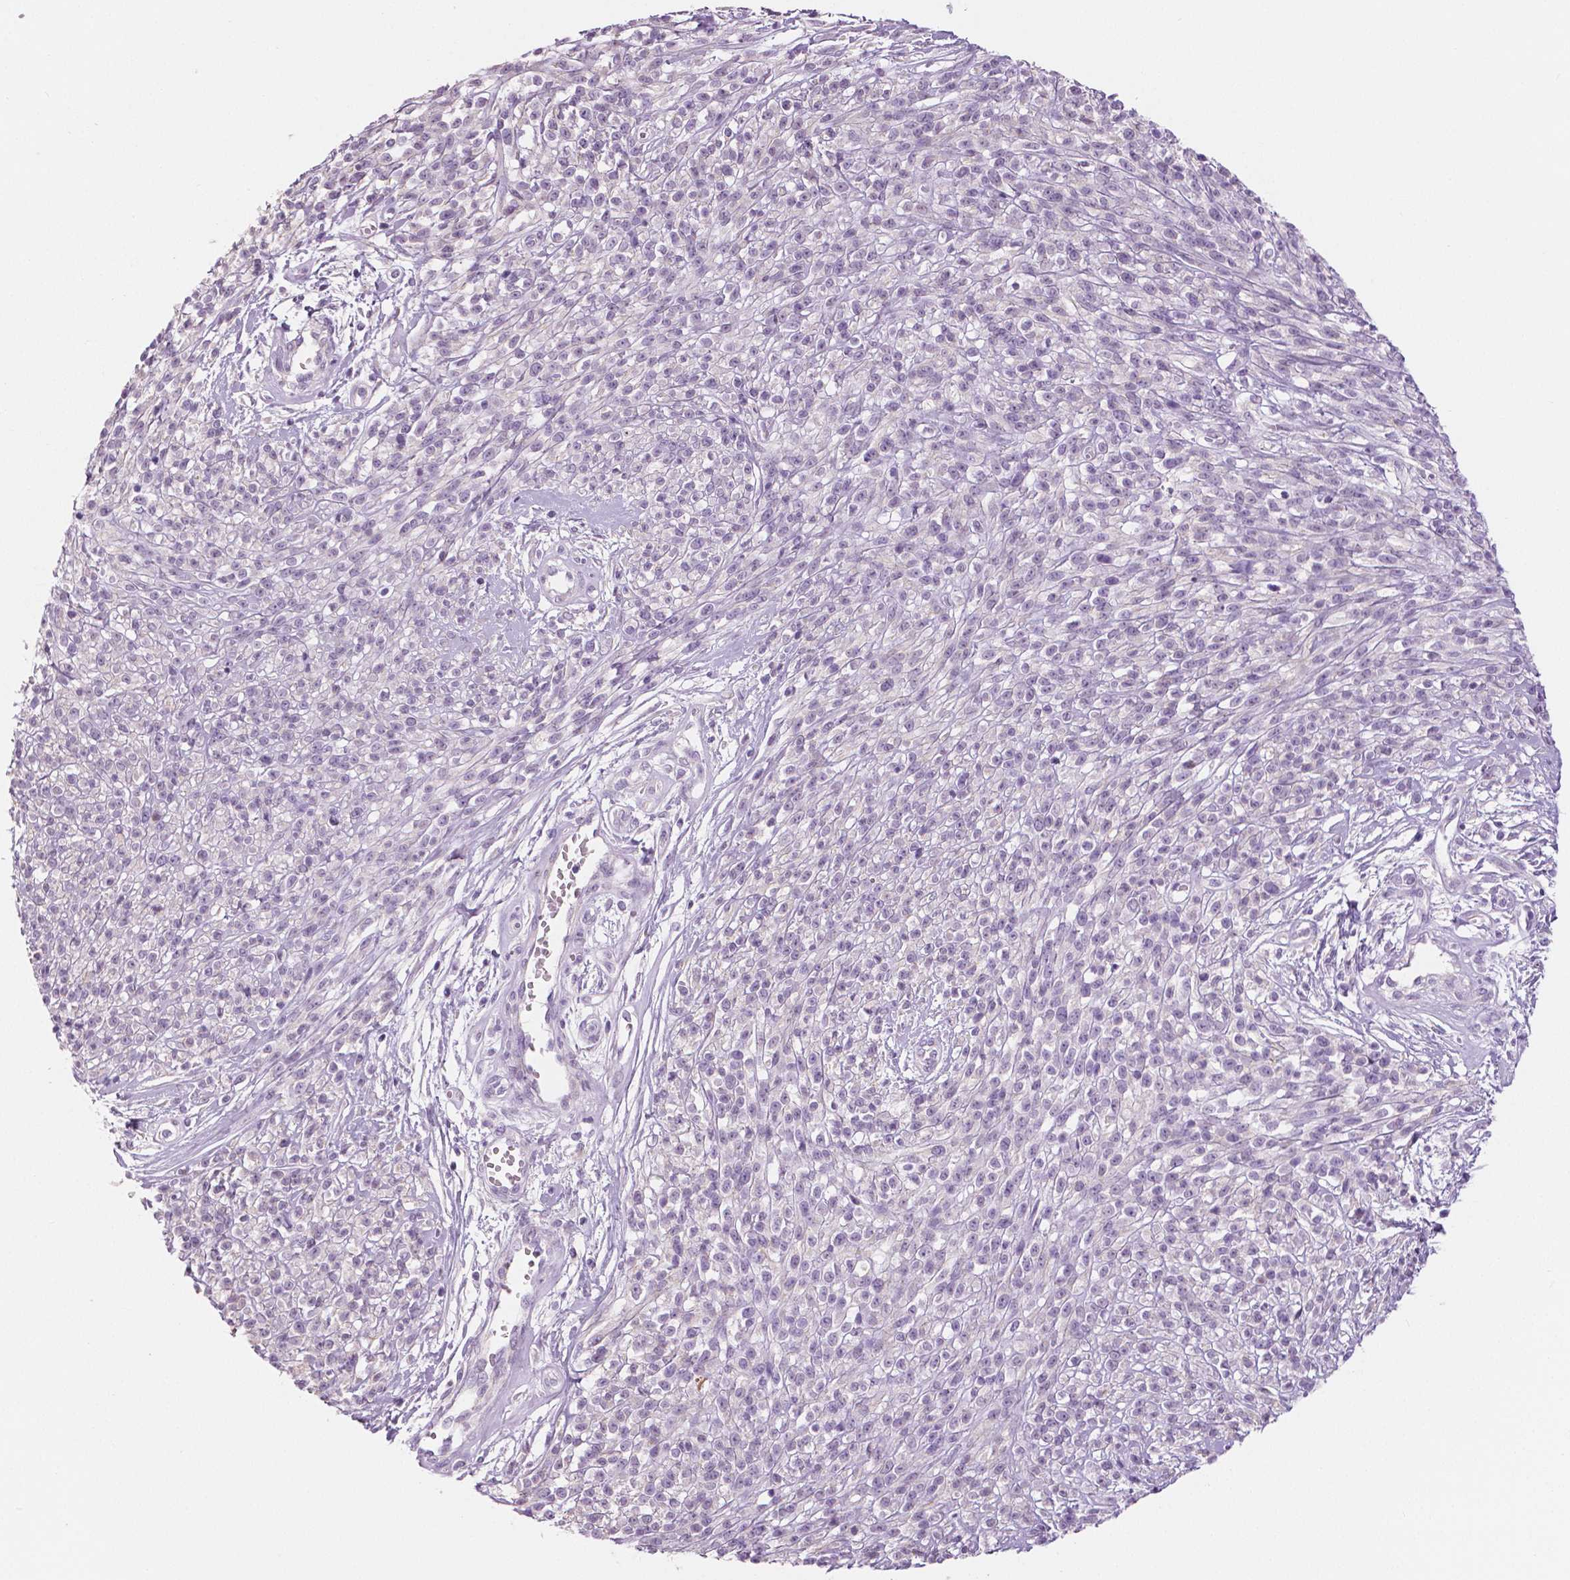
{"staining": {"intensity": "negative", "quantity": "none", "location": "none"}, "tissue": "melanoma", "cell_type": "Tumor cells", "image_type": "cancer", "snomed": [{"axis": "morphology", "description": "Malignant melanoma, NOS"}, {"axis": "topography", "description": "Skin"}, {"axis": "topography", "description": "Skin of trunk"}], "caption": "The image displays no staining of tumor cells in malignant melanoma. (DAB immunohistochemistry, high magnification).", "gene": "SLC24A1", "patient": {"sex": "male", "age": 74}}